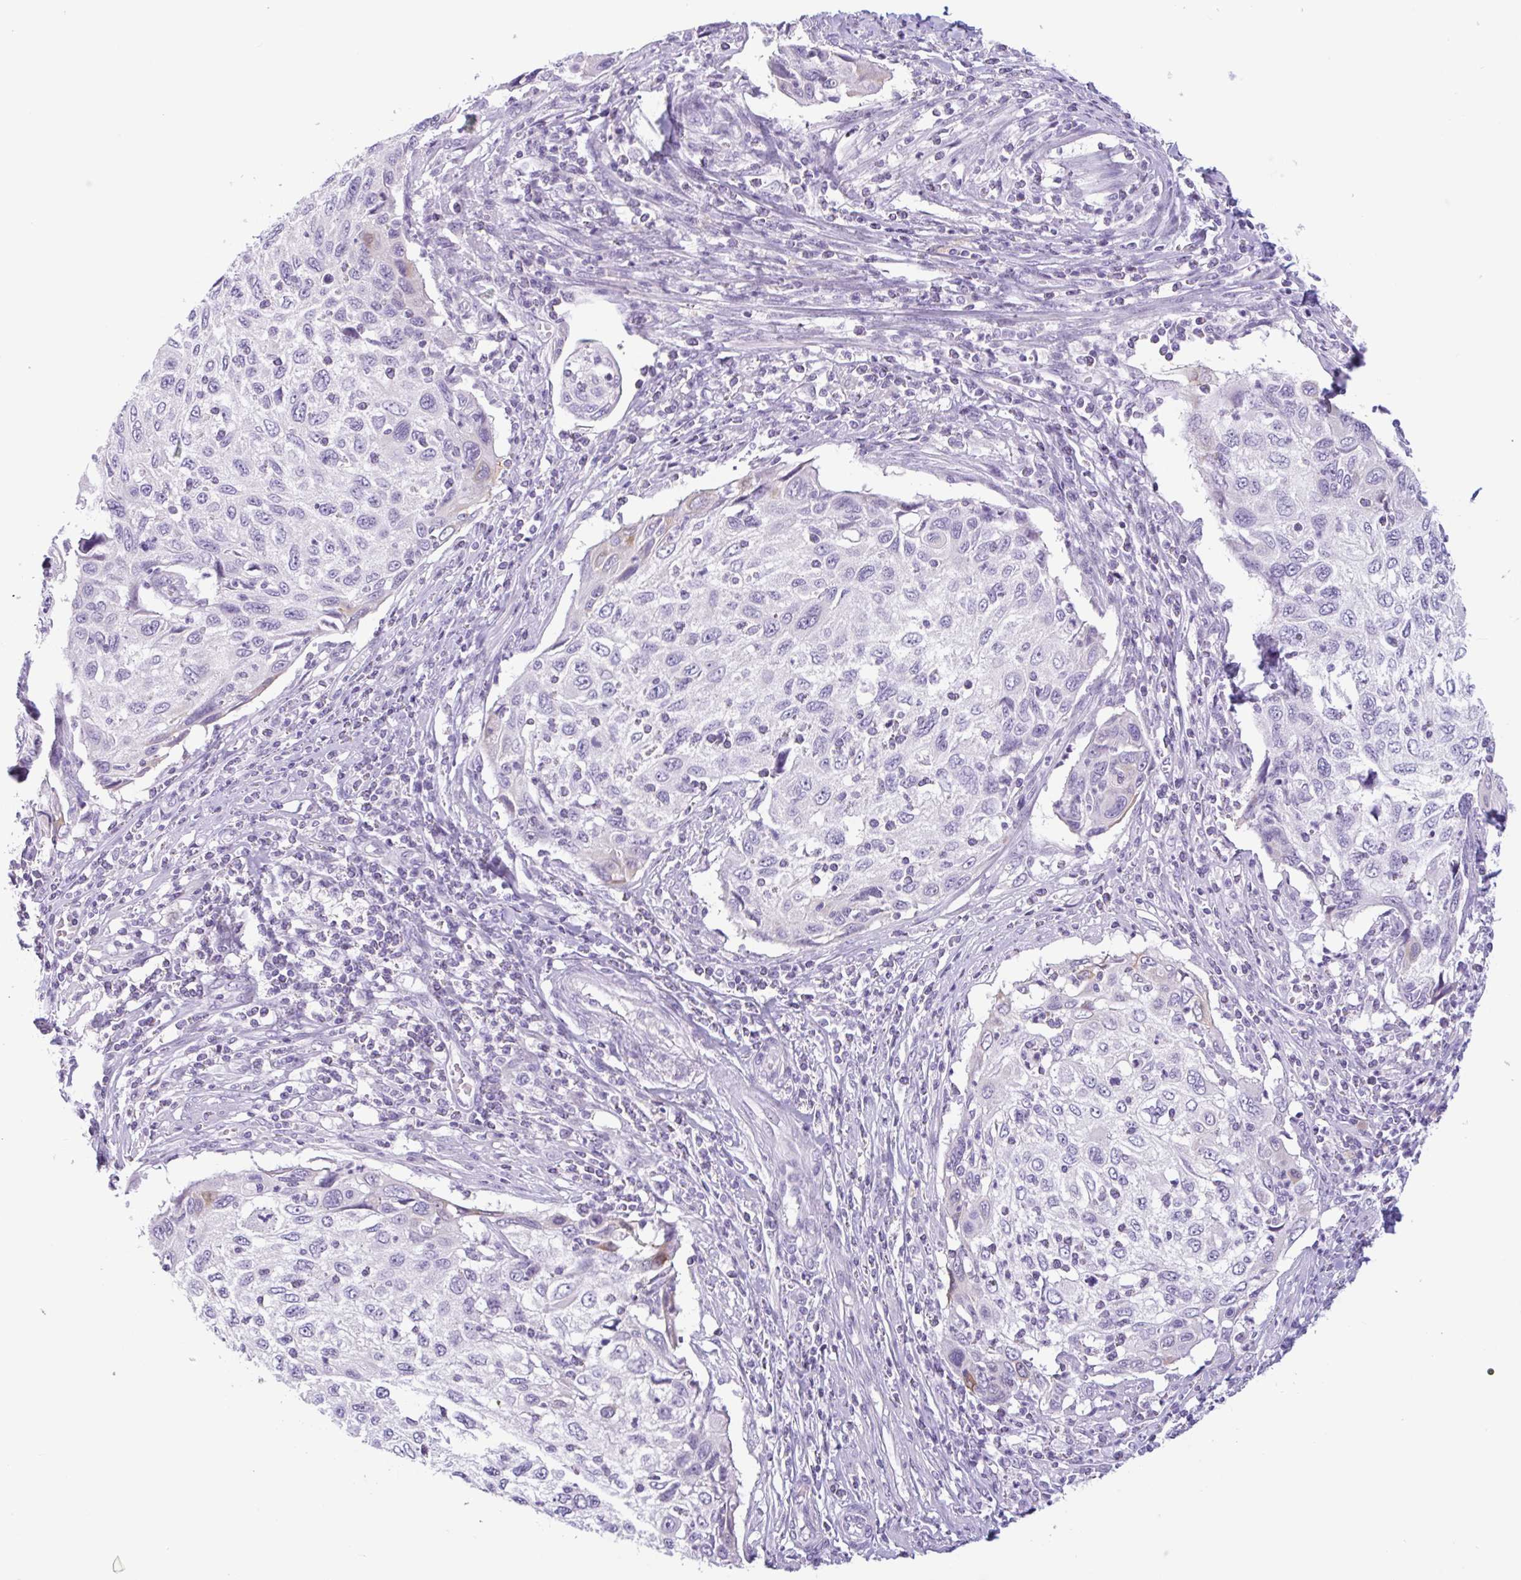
{"staining": {"intensity": "negative", "quantity": "none", "location": "none"}, "tissue": "cervical cancer", "cell_type": "Tumor cells", "image_type": "cancer", "snomed": [{"axis": "morphology", "description": "Squamous cell carcinoma, NOS"}, {"axis": "topography", "description": "Cervix"}], "caption": "The histopathology image displays no staining of tumor cells in squamous cell carcinoma (cervical).", "gene": "CTSE", "patient": {"sex": "female", "age": 70}}